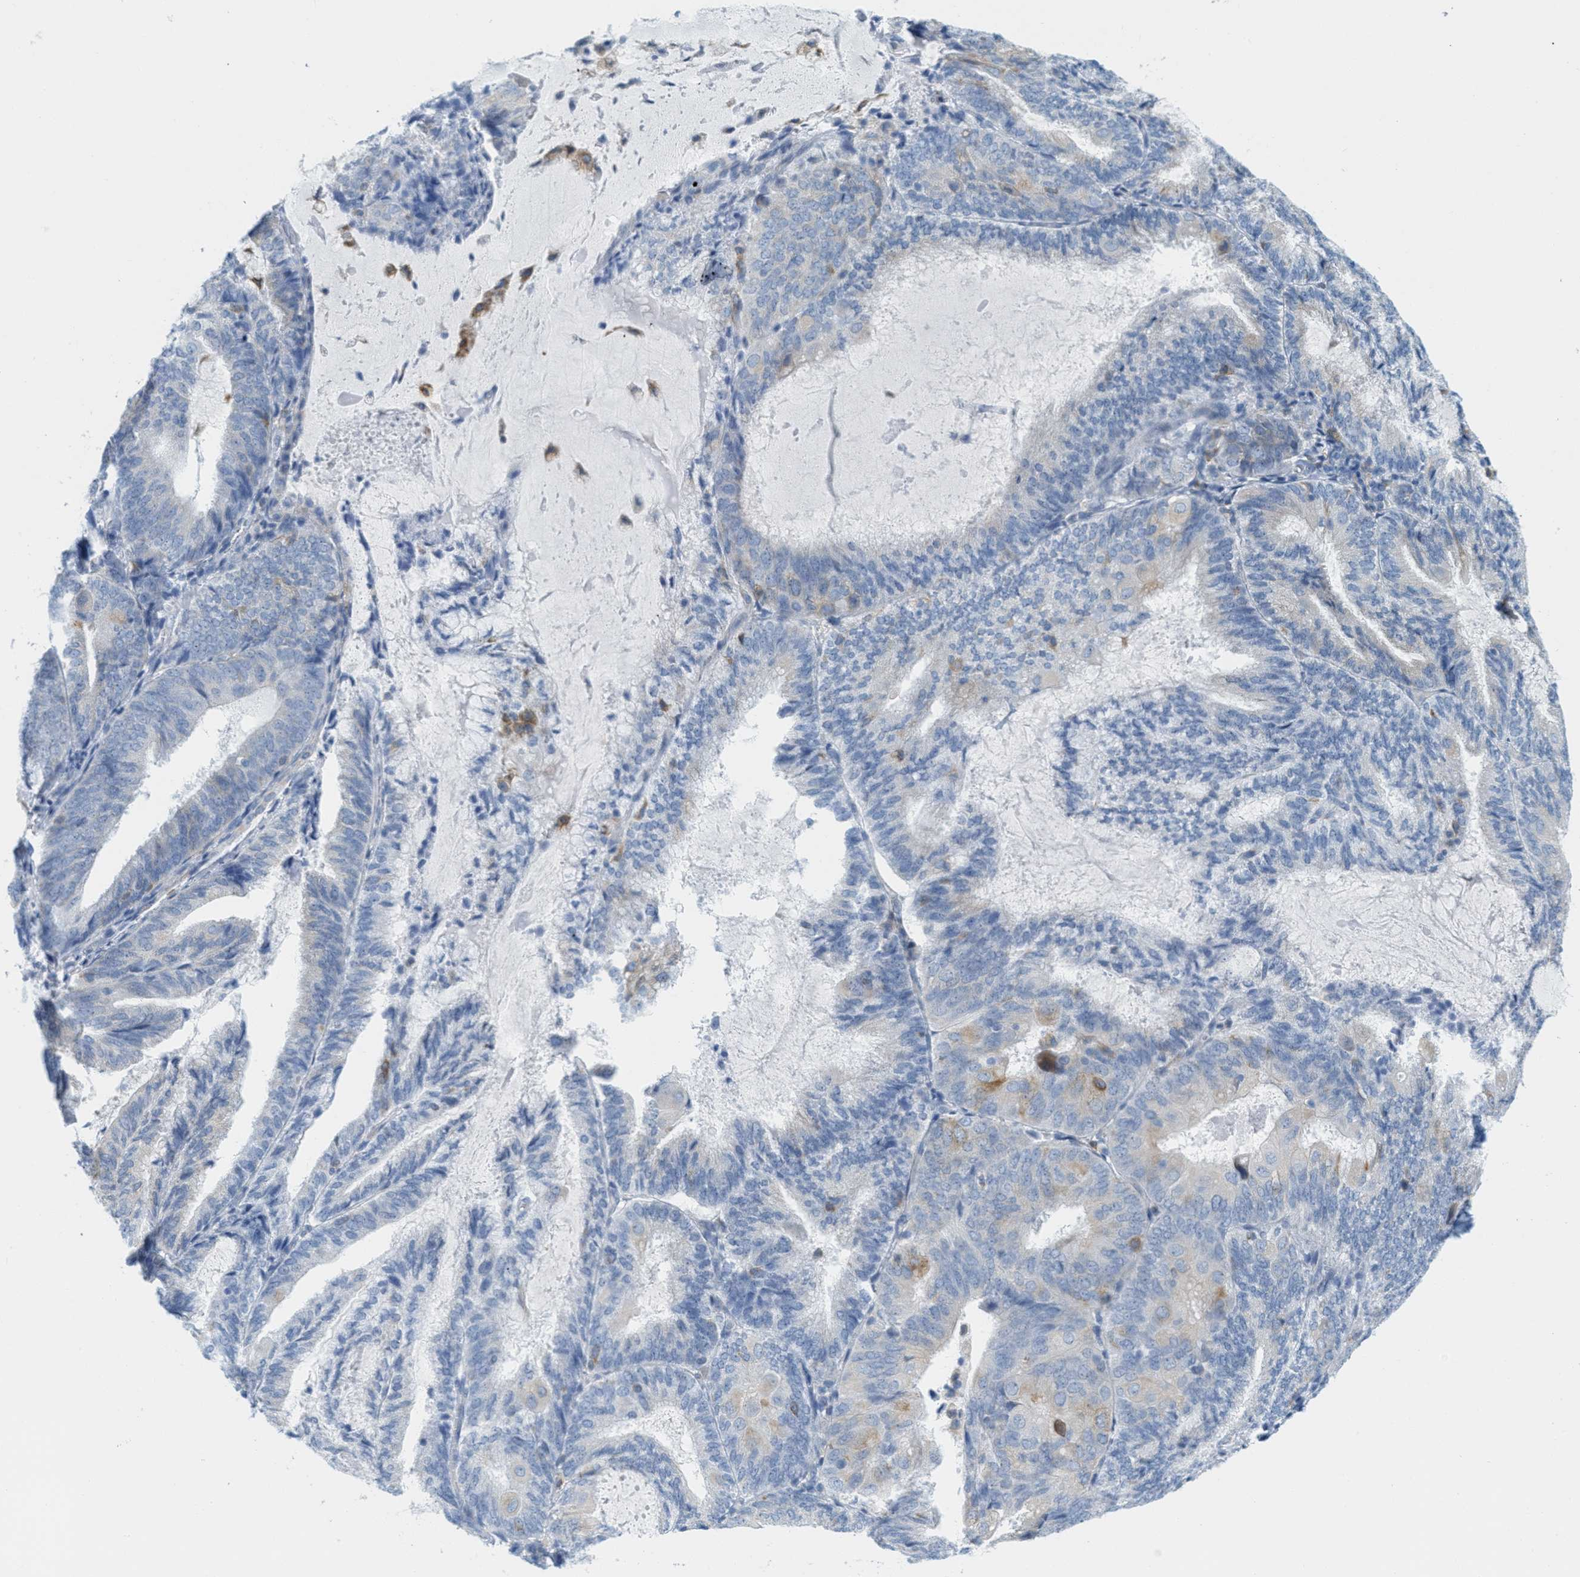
{"staining": {"intensity": "weak", "quantity": "<25%", "location": "cytoplasmic/membranous"}, "tissue": "endometrial cancer", "cell_type": "Tumor cells", "image_type": "cancer", "snomed": [{"axis": "morphology", "description": "Adenocarcinoma, NOS"}, {"axis": "topography", "description": "Endometrium"}], "caption": "Protein analysis of endometrial cancer (adenocarcinoma) shows no significant positivity in tumor cells.", "gene": "TEX264", "patient": {"sex": "female", "age": 81}}